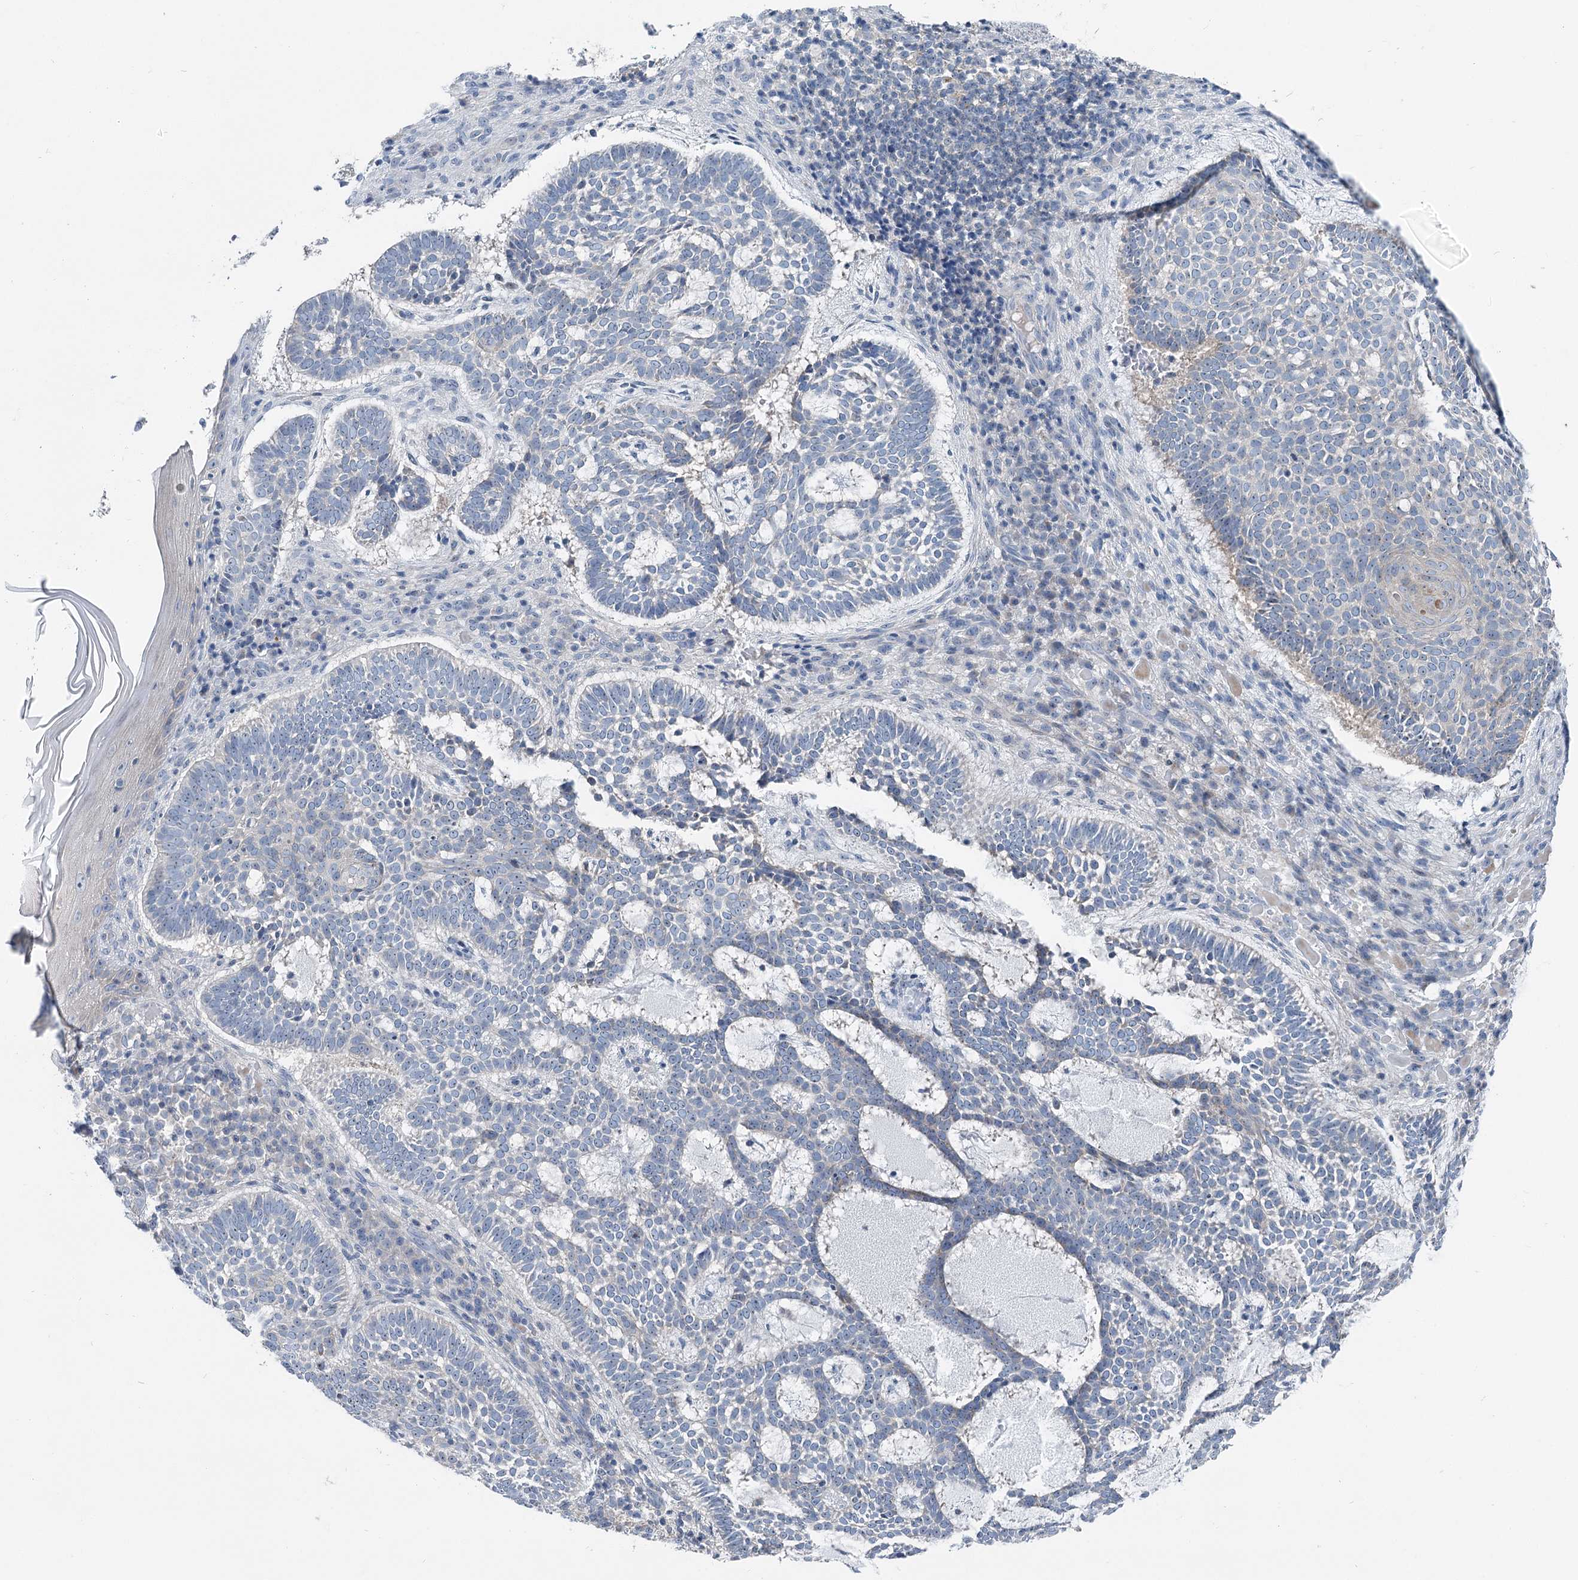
{"staining": {"intensity": "negative", "quantity": "none", "location": "none"}, "tissue": "skin cancer", "cell_type": "Tumor cells", "image_type": "cancer", "snomed": [{"axis": "morphology", "description": "Basal cell carcinoma"}, {"axis": "topography", "description": "Skin"}], "caption": "A high-resolution histopathology image shows IHC staining of skin cancer, which exhibits no significant expression in tumor cells.", "gene": "MARK2", "patient": {"sex": "male", "age": 85}}